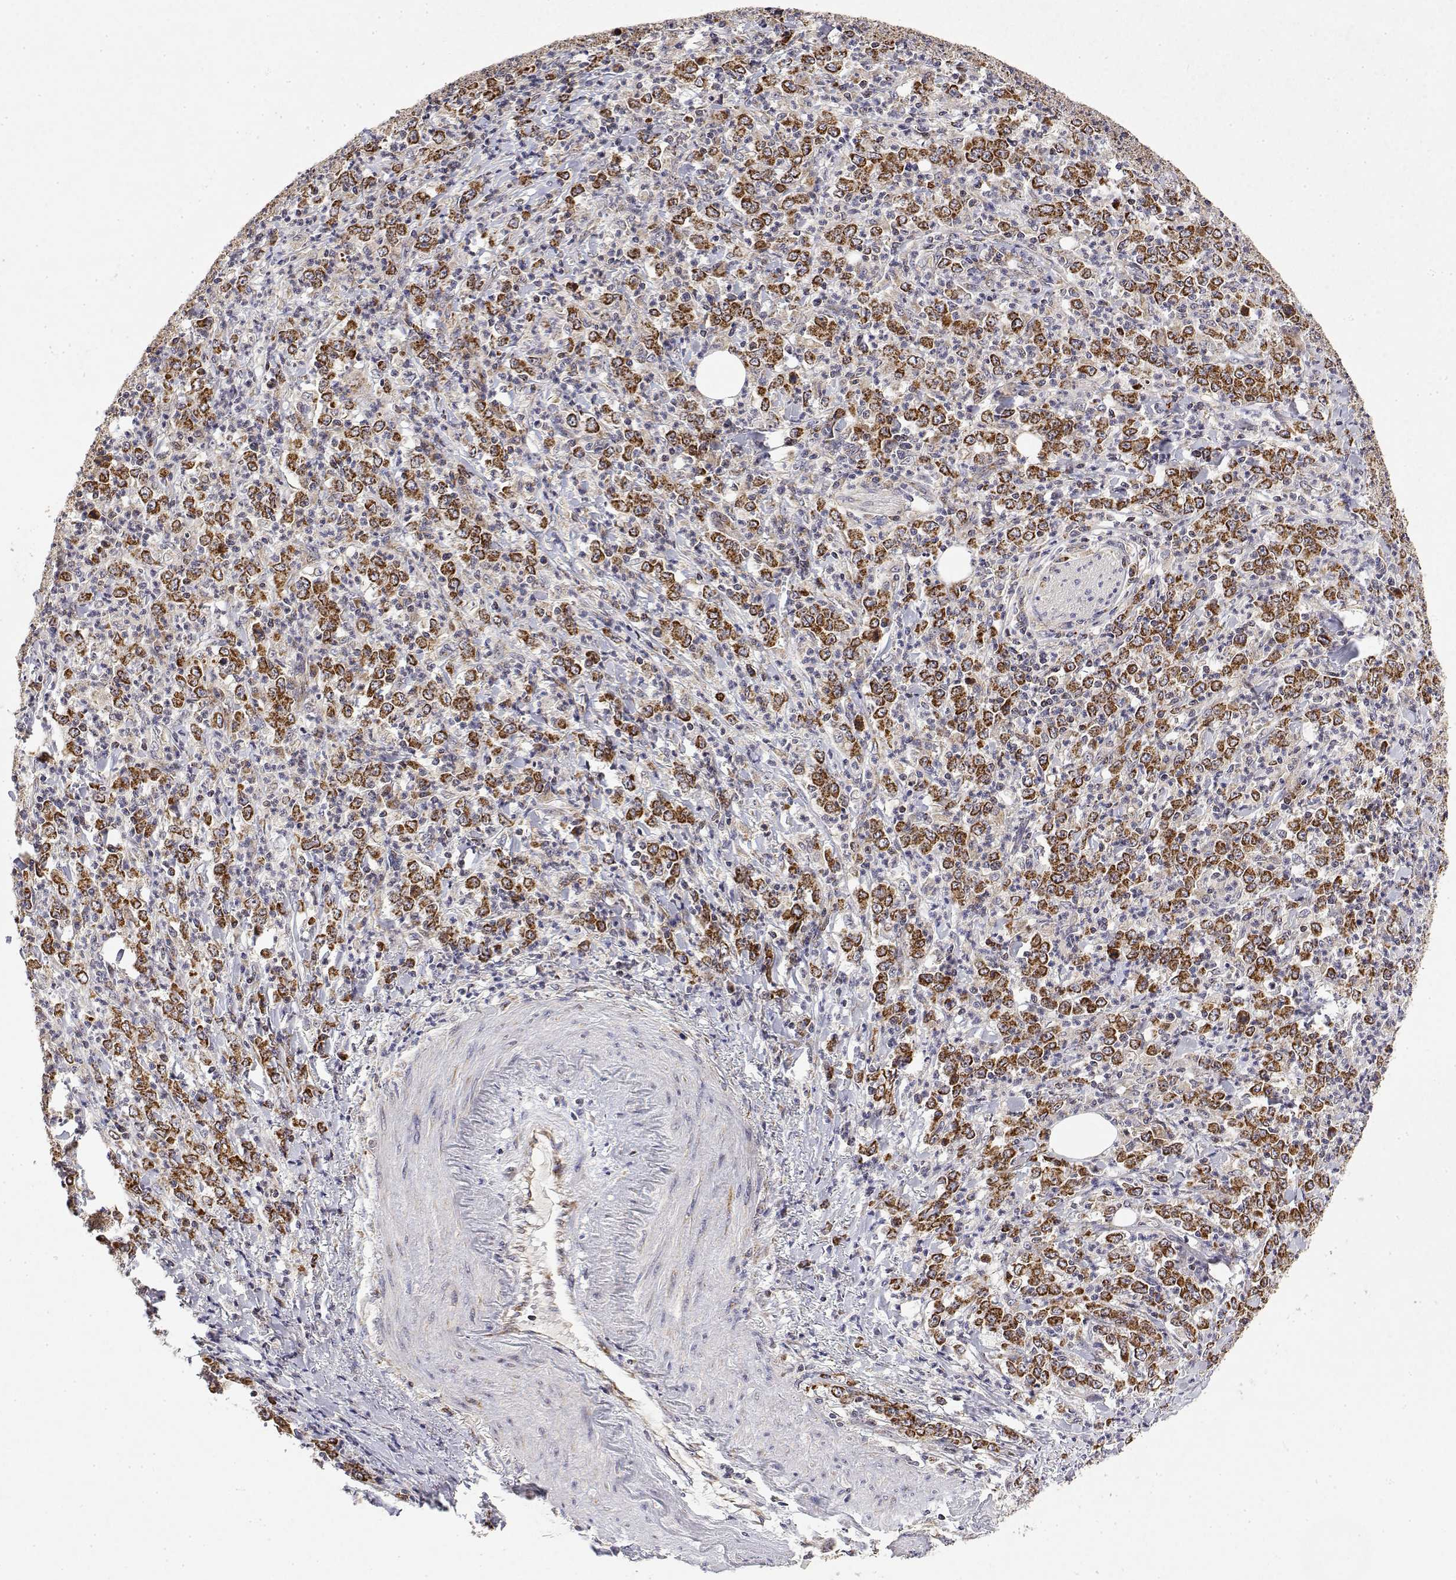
{"staining": {"intensity": "moderate", "quantity": ">75%", "location": "cytoplasmic/membranous"}, "tissue": "stomach cancer", "cell_type": "Tumor cells", "image_type": "cancer", "snomed": [{"axis": "morphology", "description": "Adenocarcinoma, NOS"}, {"axis": "topography", "description": "Stomach, lower"}], "caption": "Stomach adenocarcinoma stained with DAB immunohistochemistry (IHC) reveals medium levels of moderate cytoplasmic/membranous staining in approximately >75% of tumor cells.", "gene": "GADD45GIP1", "patient": {"sex": "female", "age": 71}}